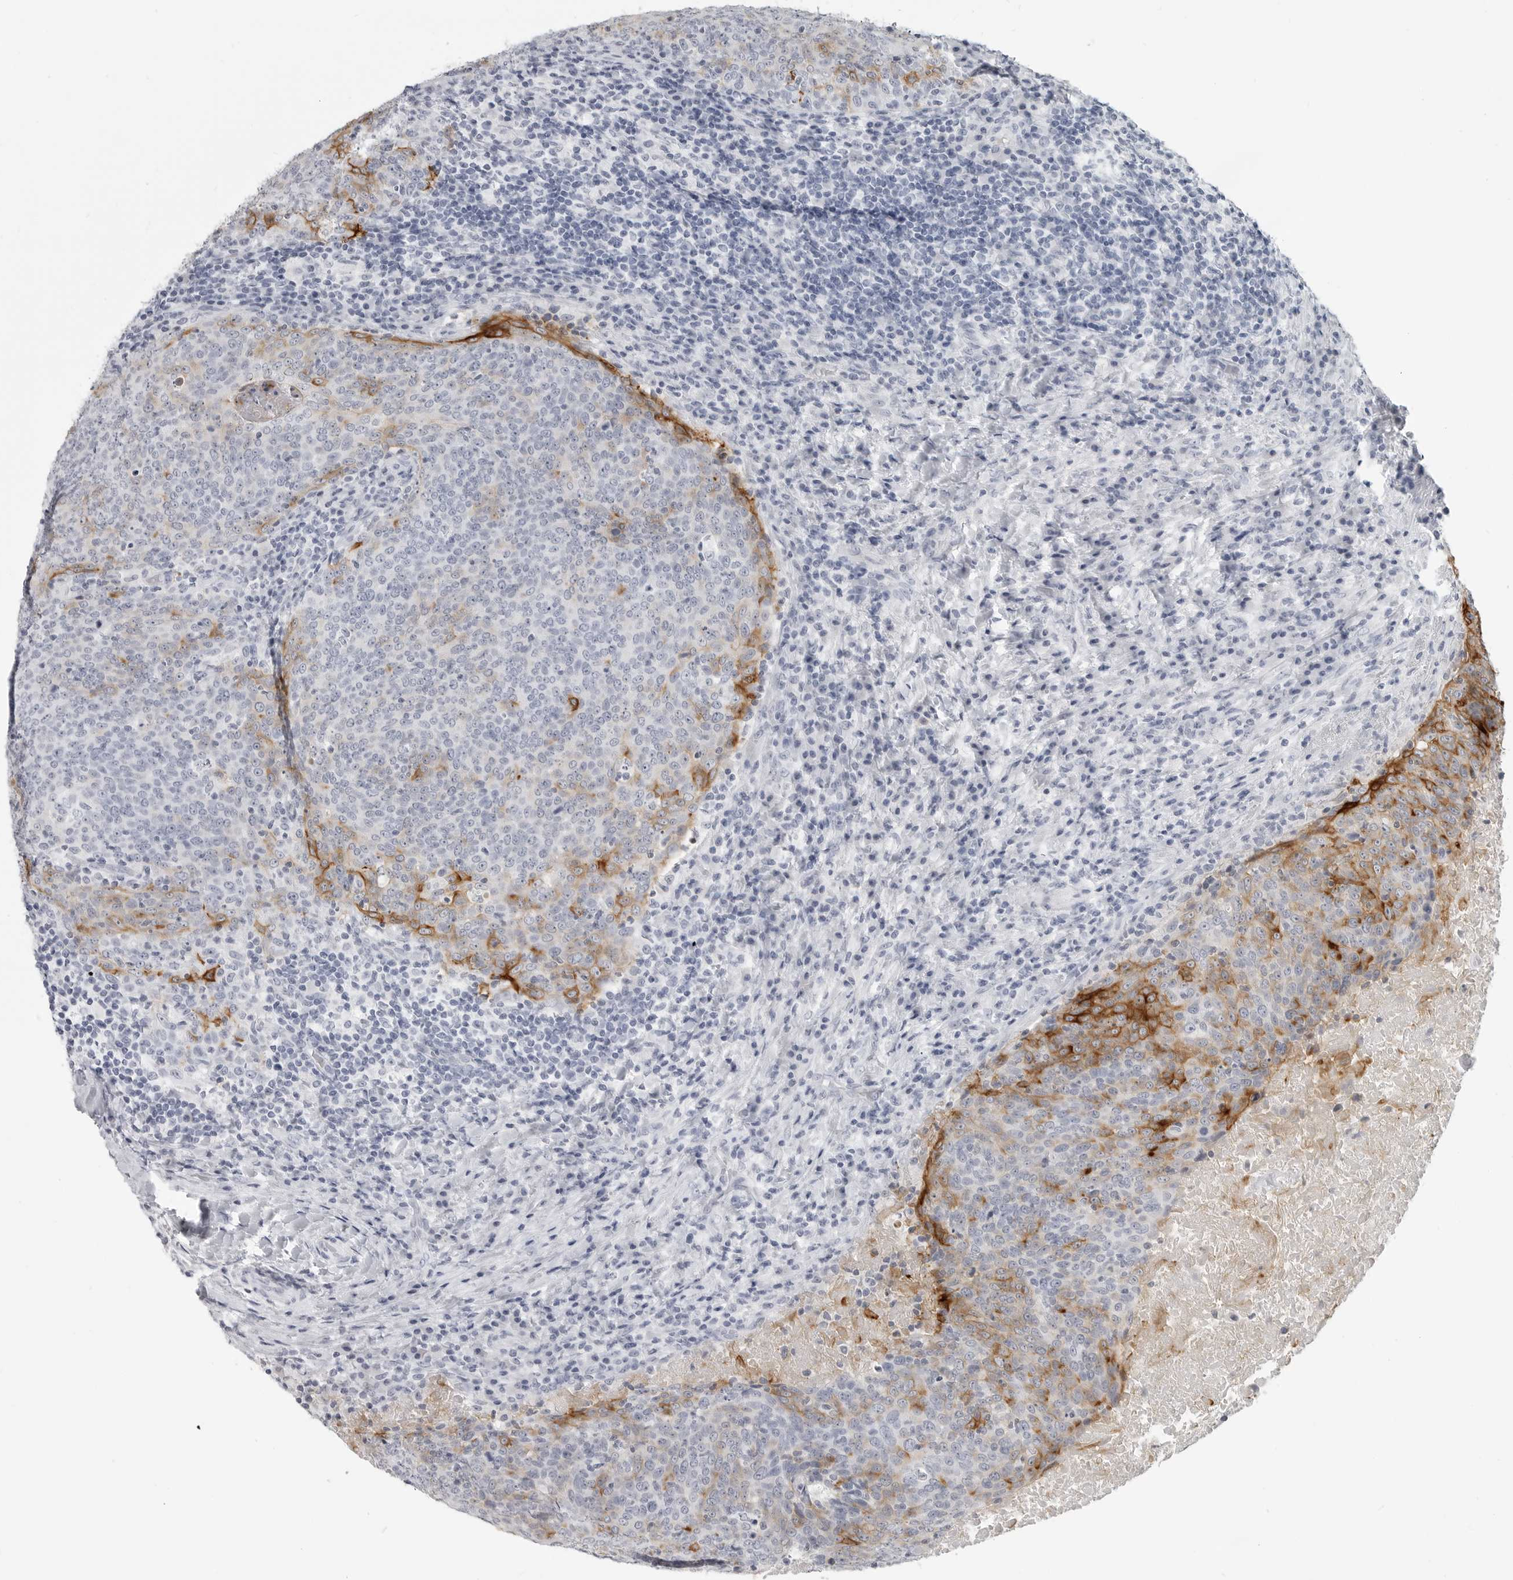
{"staining": {"intensity": "strong", "quantity": "<25%", "location": "cytoplasmic/membranous"}, "tissue": "head and neck cancer", "cell_type": "Tumor cells", "image_type": "cancer", "snomed": [{"axis": "morphology", "description": "Squamous cell carcinoma, NOS"}, {"axis": "morphology", "description": "Squamous cell carcinoma, metastatic, NOS"}, {"axis": "topography", "description": "Lymph node"}, {"axis": "topography", "description": "Head-Neck"}], "caption": "Head and neck cancer tissue exhibits strong cytoplasmic/membranous staining in approximately <25% of tumor cells The staining is performed using DAB (3,3'-diaminobenzidine) brown chromogen to label protein expression. The nuclei are counter-stained blue using hematoxylin.", "gene": "LY6D", "patient": {"sex": "male", "age": 62}}